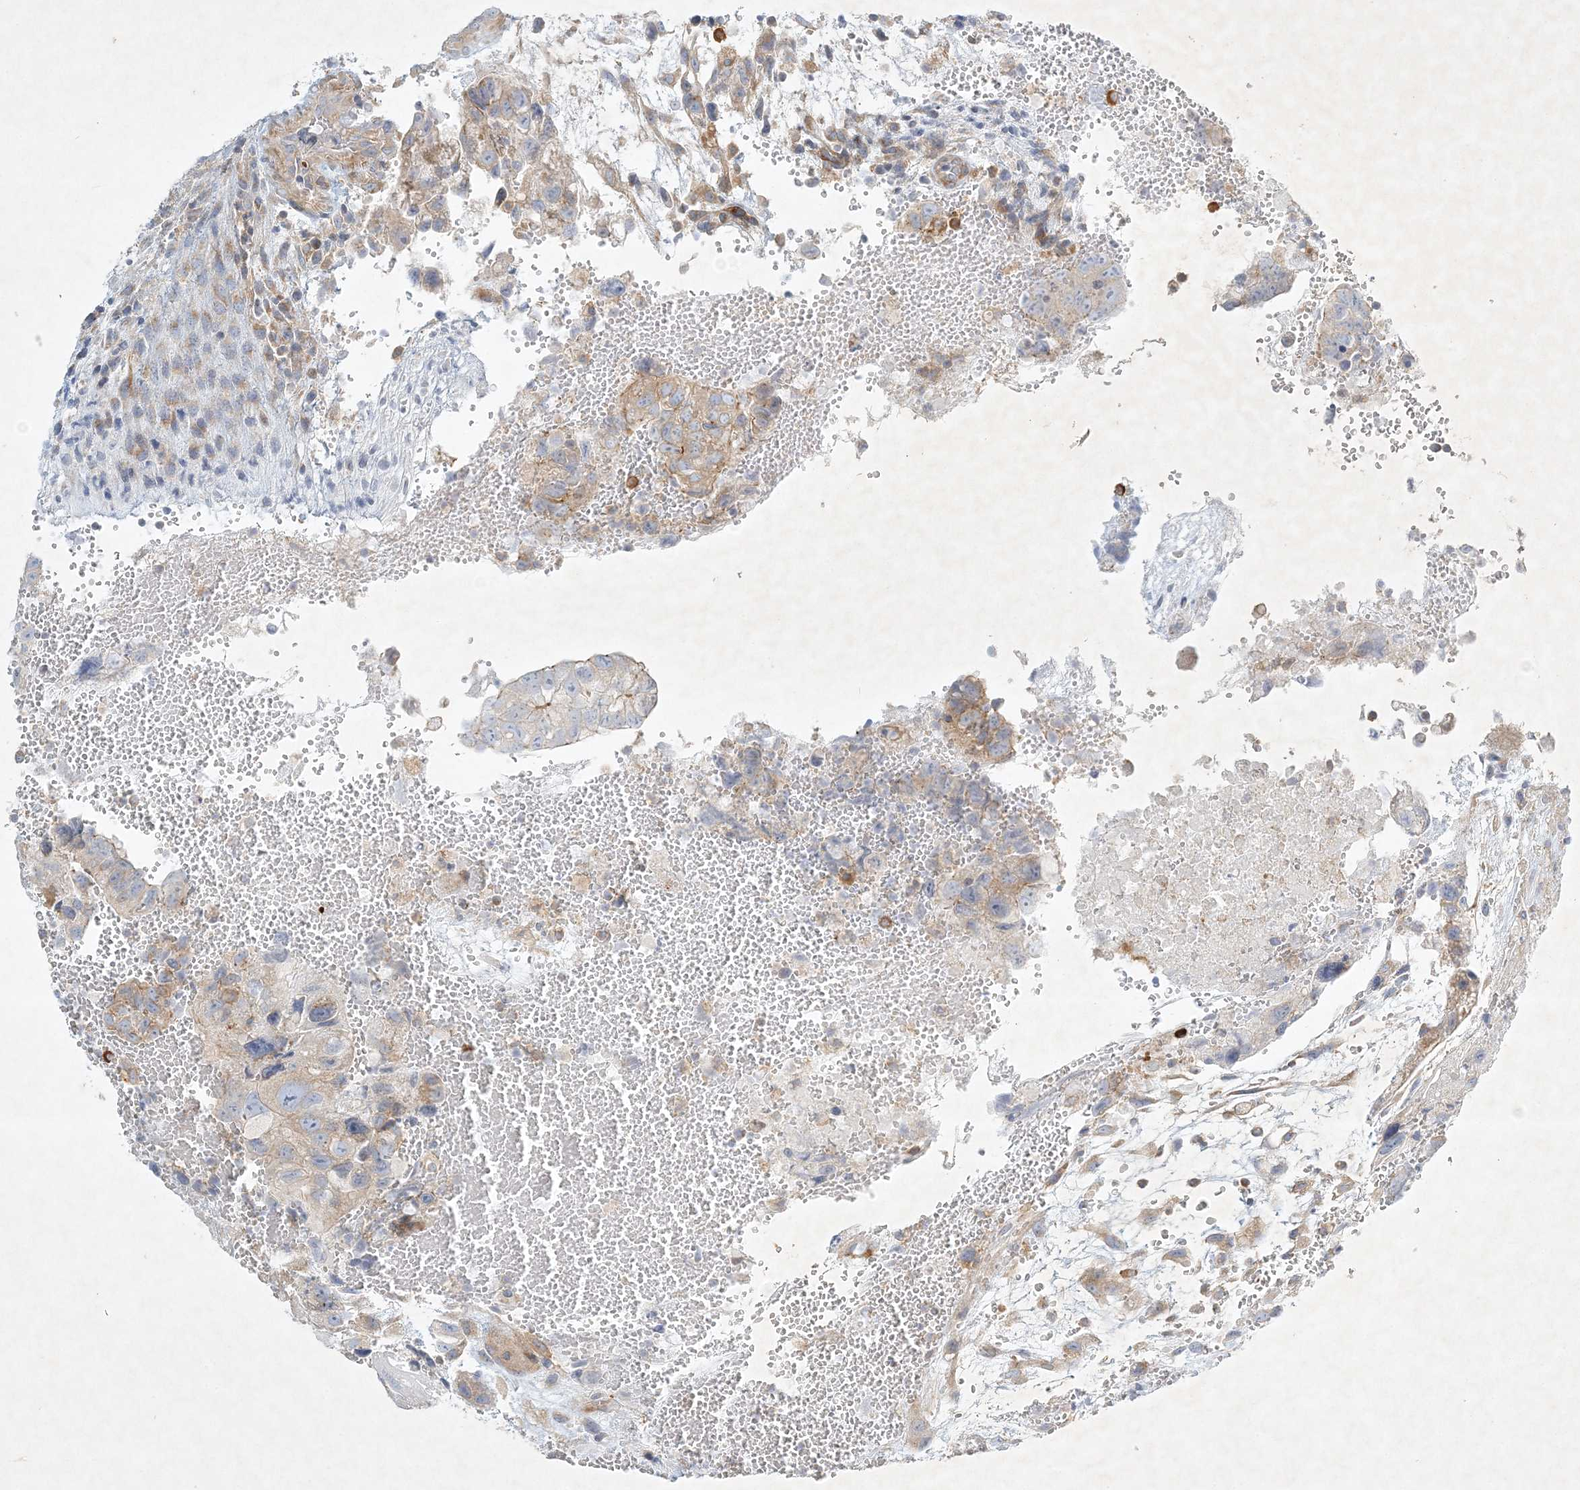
{"staining": {"intensity": "weak", "quantity": "<25%", "location": "cytoplasmic/membranous"}, "tissue": "testis cancer", "cell_type": "Tumor cells", "image_type": "cancer", "snomed": [{"axis": "morphology", "description": "Carcinoma, Embryonal, NOS"}, {"axis": "topography", "description": "Testis"}], "caption": "DAB immunohistochemical staining of testis cancer (embryonal carcinoma) displays no significant positivity in tumor cells.", "gene": "STK11IP", "patient": {"sex": "male", "age": 37}}